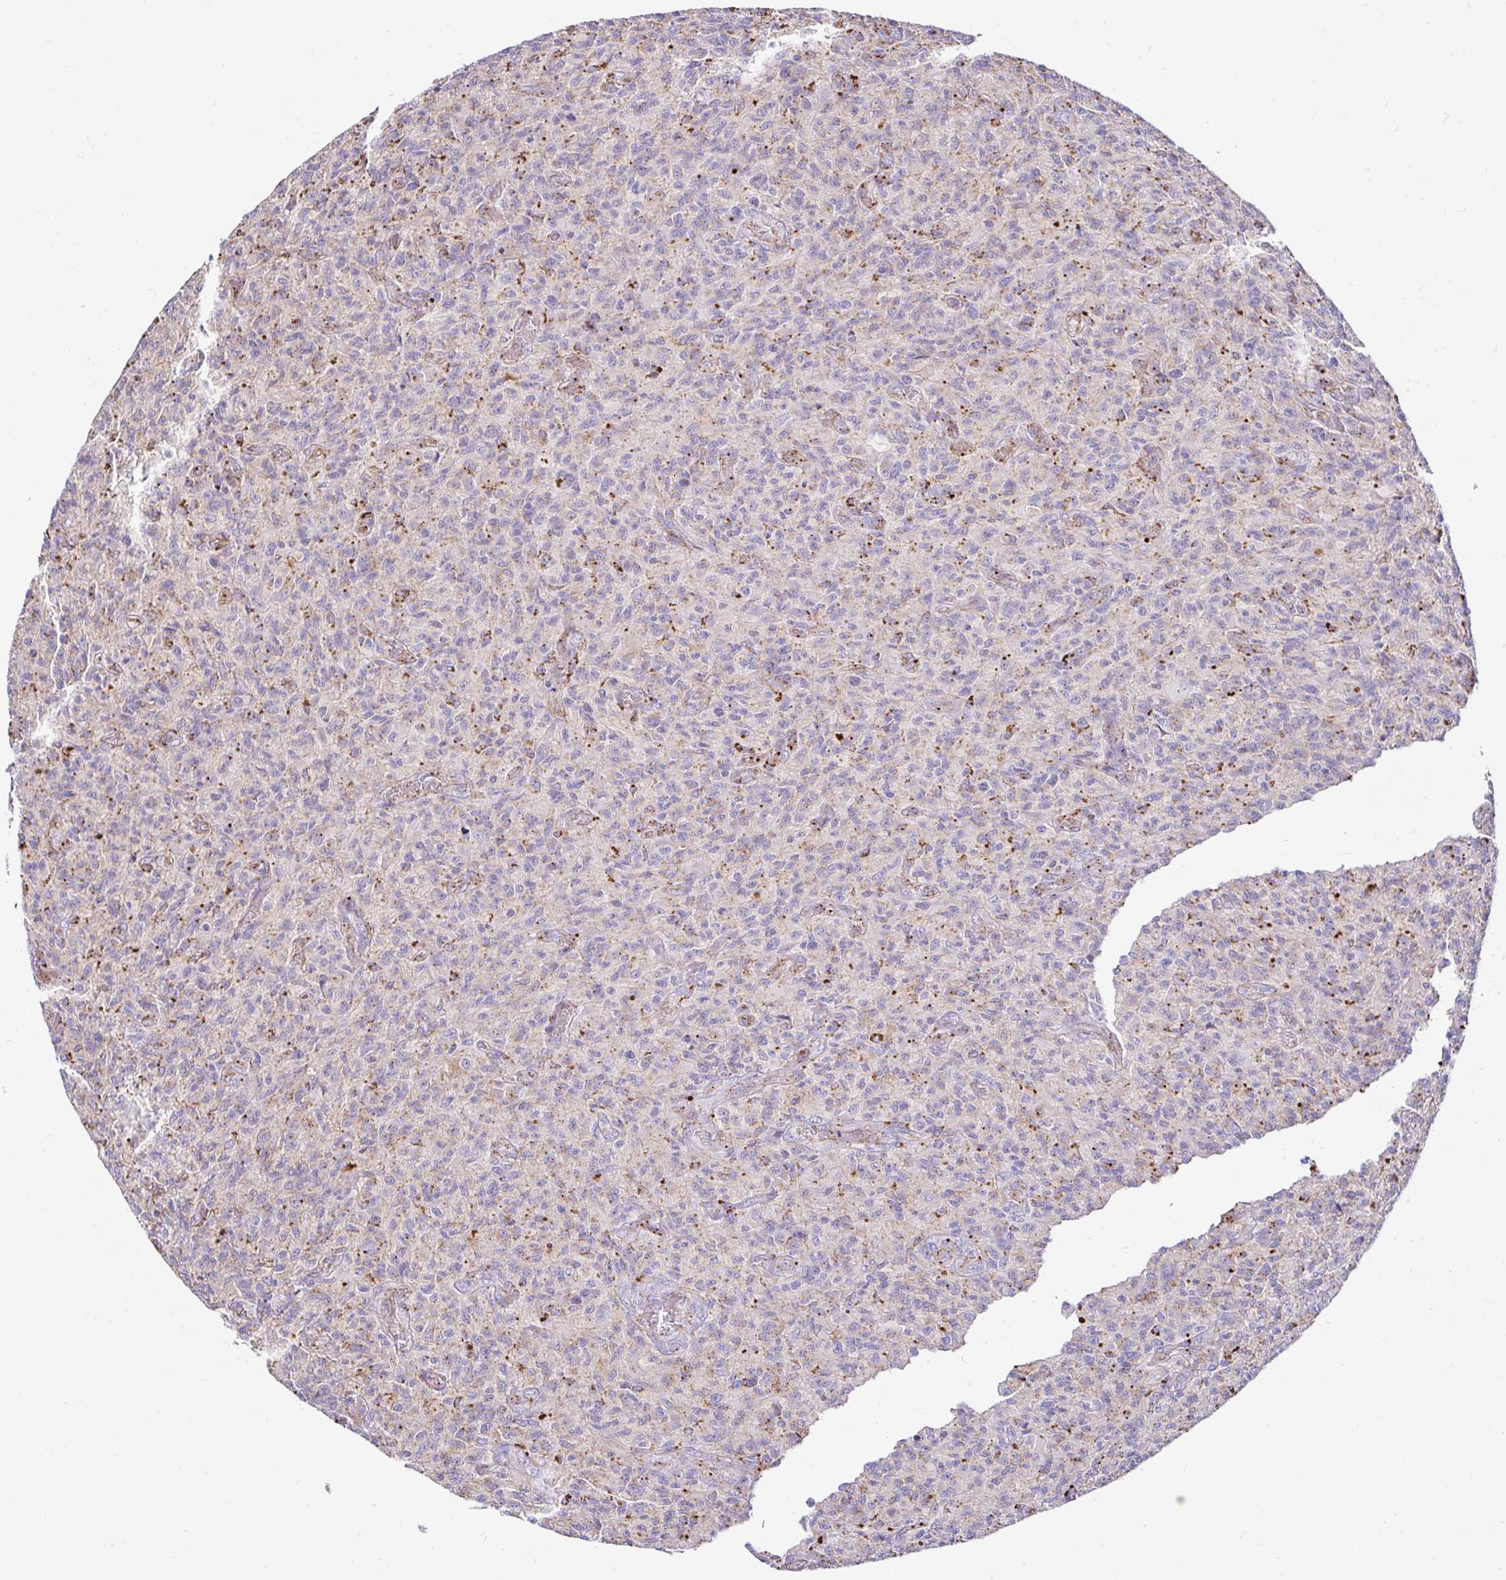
{"staining": {"intensity": "moderate", "quantity": "<25%", "location": "cytoplasmic/membranous"}, "tissue": "glioma", "cell_type": "Tumor cells", "image_type": "cancer", "snomed": [{"axis": "morphology", "description": "Glioma, malignant, High grade"}, {"axis": "topography", "description": "Brain"}], "caption": "A histopathology image of human high-grade glioma (malignant) stained for a protein demonstrates moderate cytoplasmic/membranous brown staining in tumor cells. (brown staining indicates protein expression, while blue staining denotes nuclei).", "gene": "FUCA1", "patient": {"sex": "male", "age": 61}}